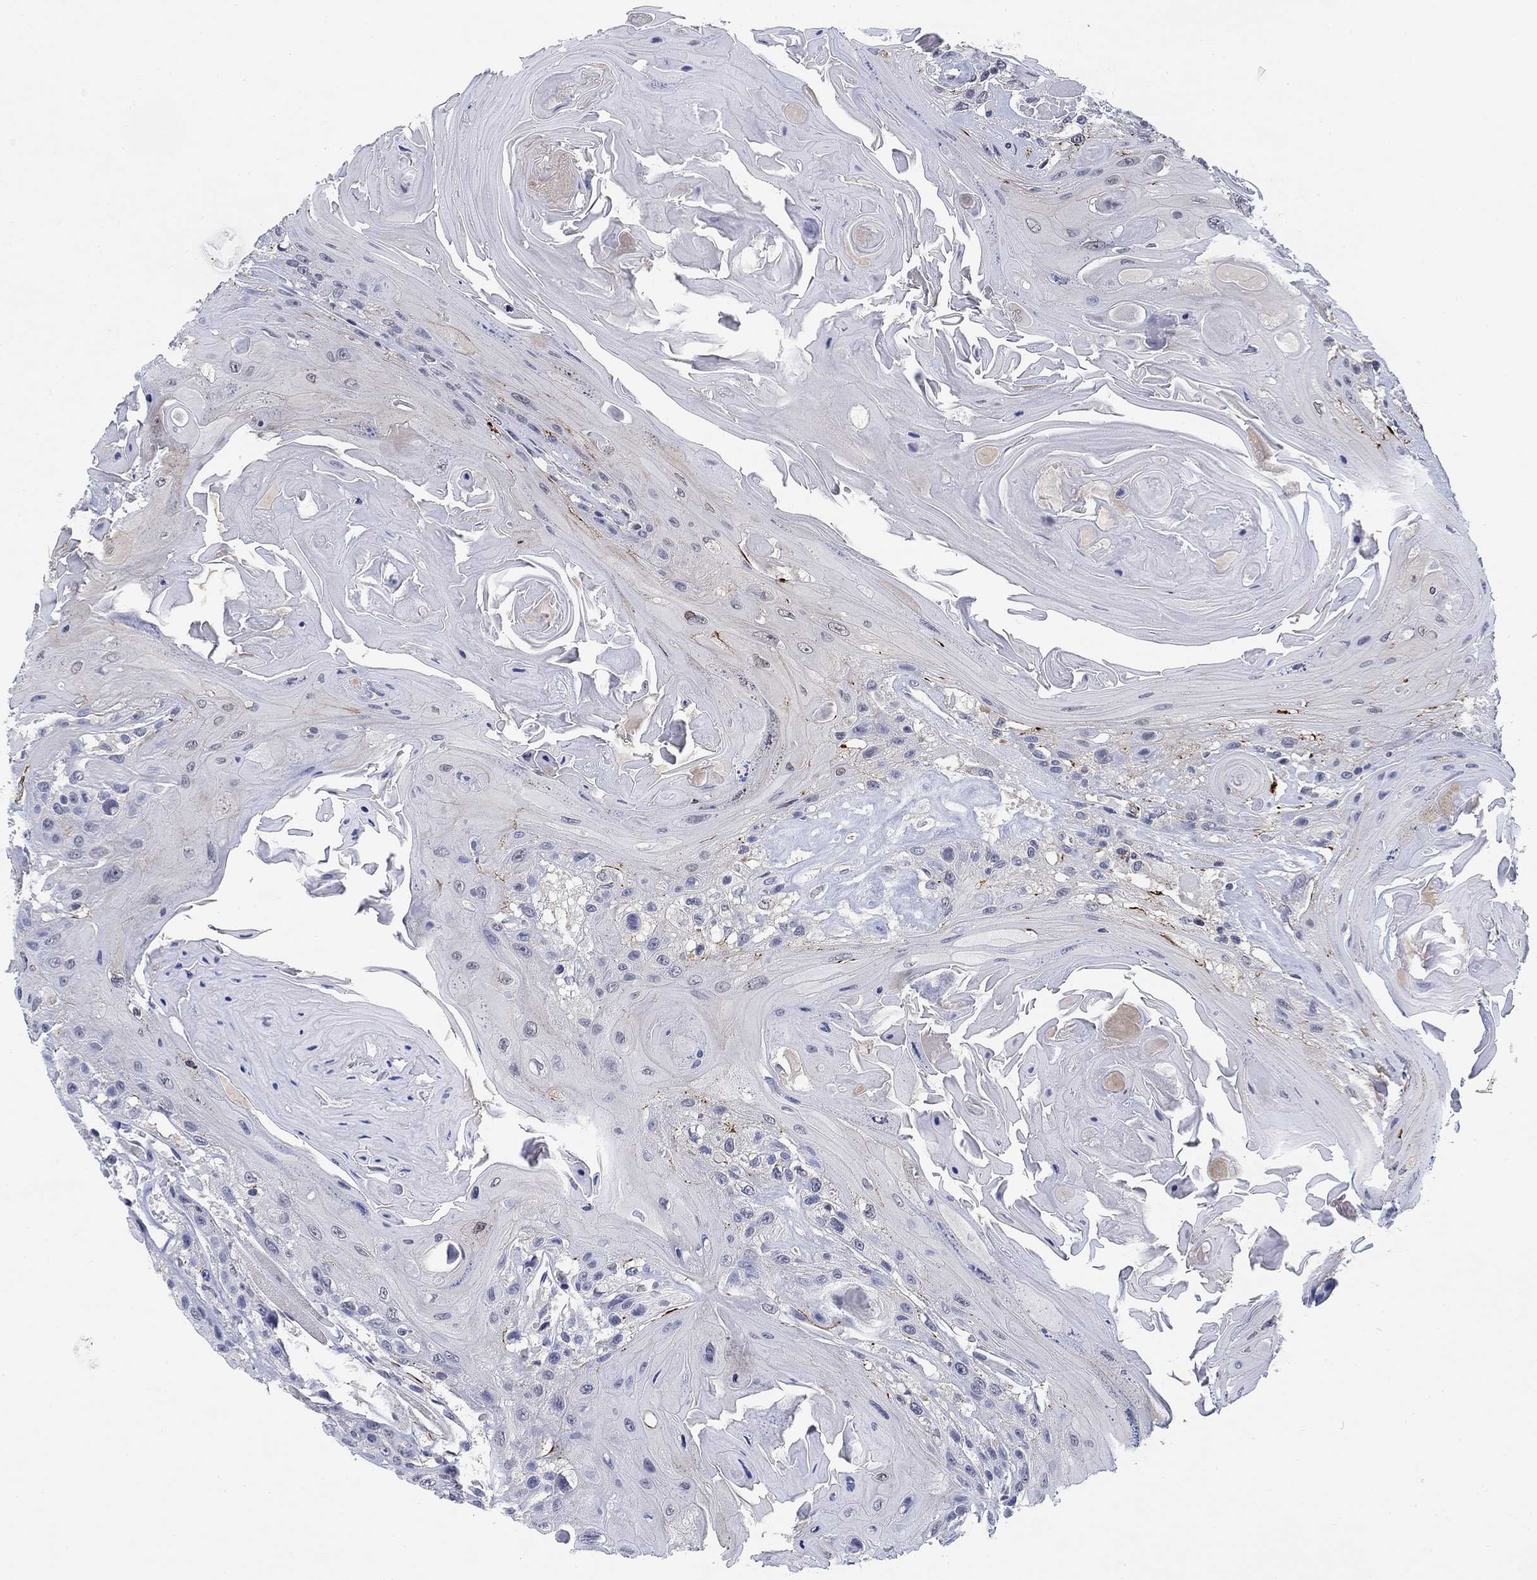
{"staining": {"intensity": "negative", "quantity": "none", "location": "none"}, "tissue": "head and neck cancer", "cell_type": "Tumor cells", "image_type": "cancer", "snomed": [{"axis": "morphology", "description": "Squamous cell carcinoma, NOS"}, {"axis": "topography", "description": "Head-Neck"}], "caption": "There is no significant staining in tumor cells of head and neck cancer. (DAB (3,3'-diaminobenzidine) IHC, high magnification).", "gene": "OTUB2", "patient": {"sex": "female", "age": 59}}